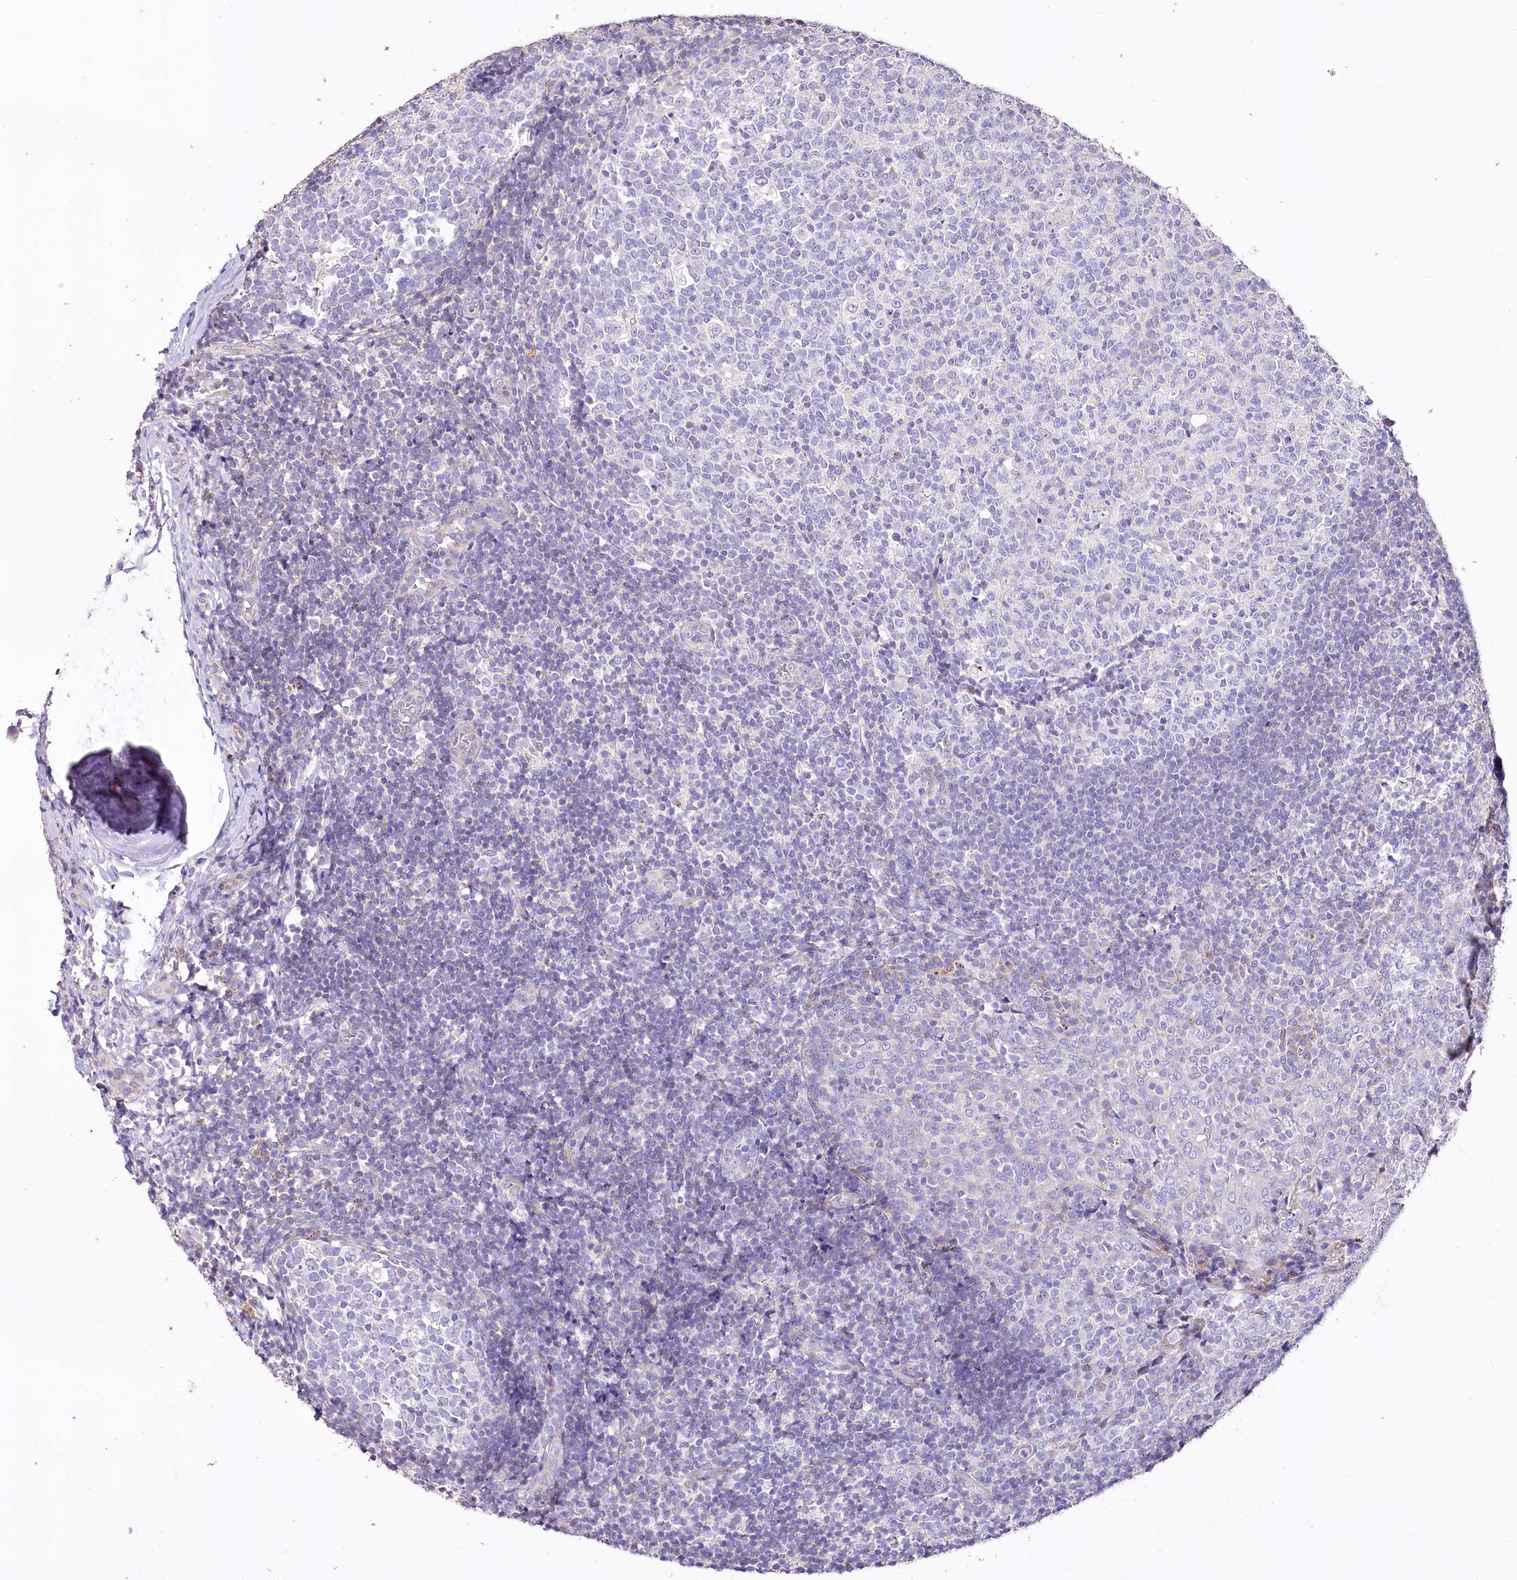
{"staining": {"intensity": "negative", "quantity": "none", "location": "none"}, "tissue": "tonsil", "cell_type": "Germinal center cells", "image_type": "normal", "snomed": [{"axis": "morphology", "description": "Normal tissue, NOS"}, {"axis": "topography", "description": "Tonsil"}], "caption": "Germinal center cells show no significant protein positivity in normal tonsil.", "gene": "PTER", "patient": {"sex": "female", "age": 19}}